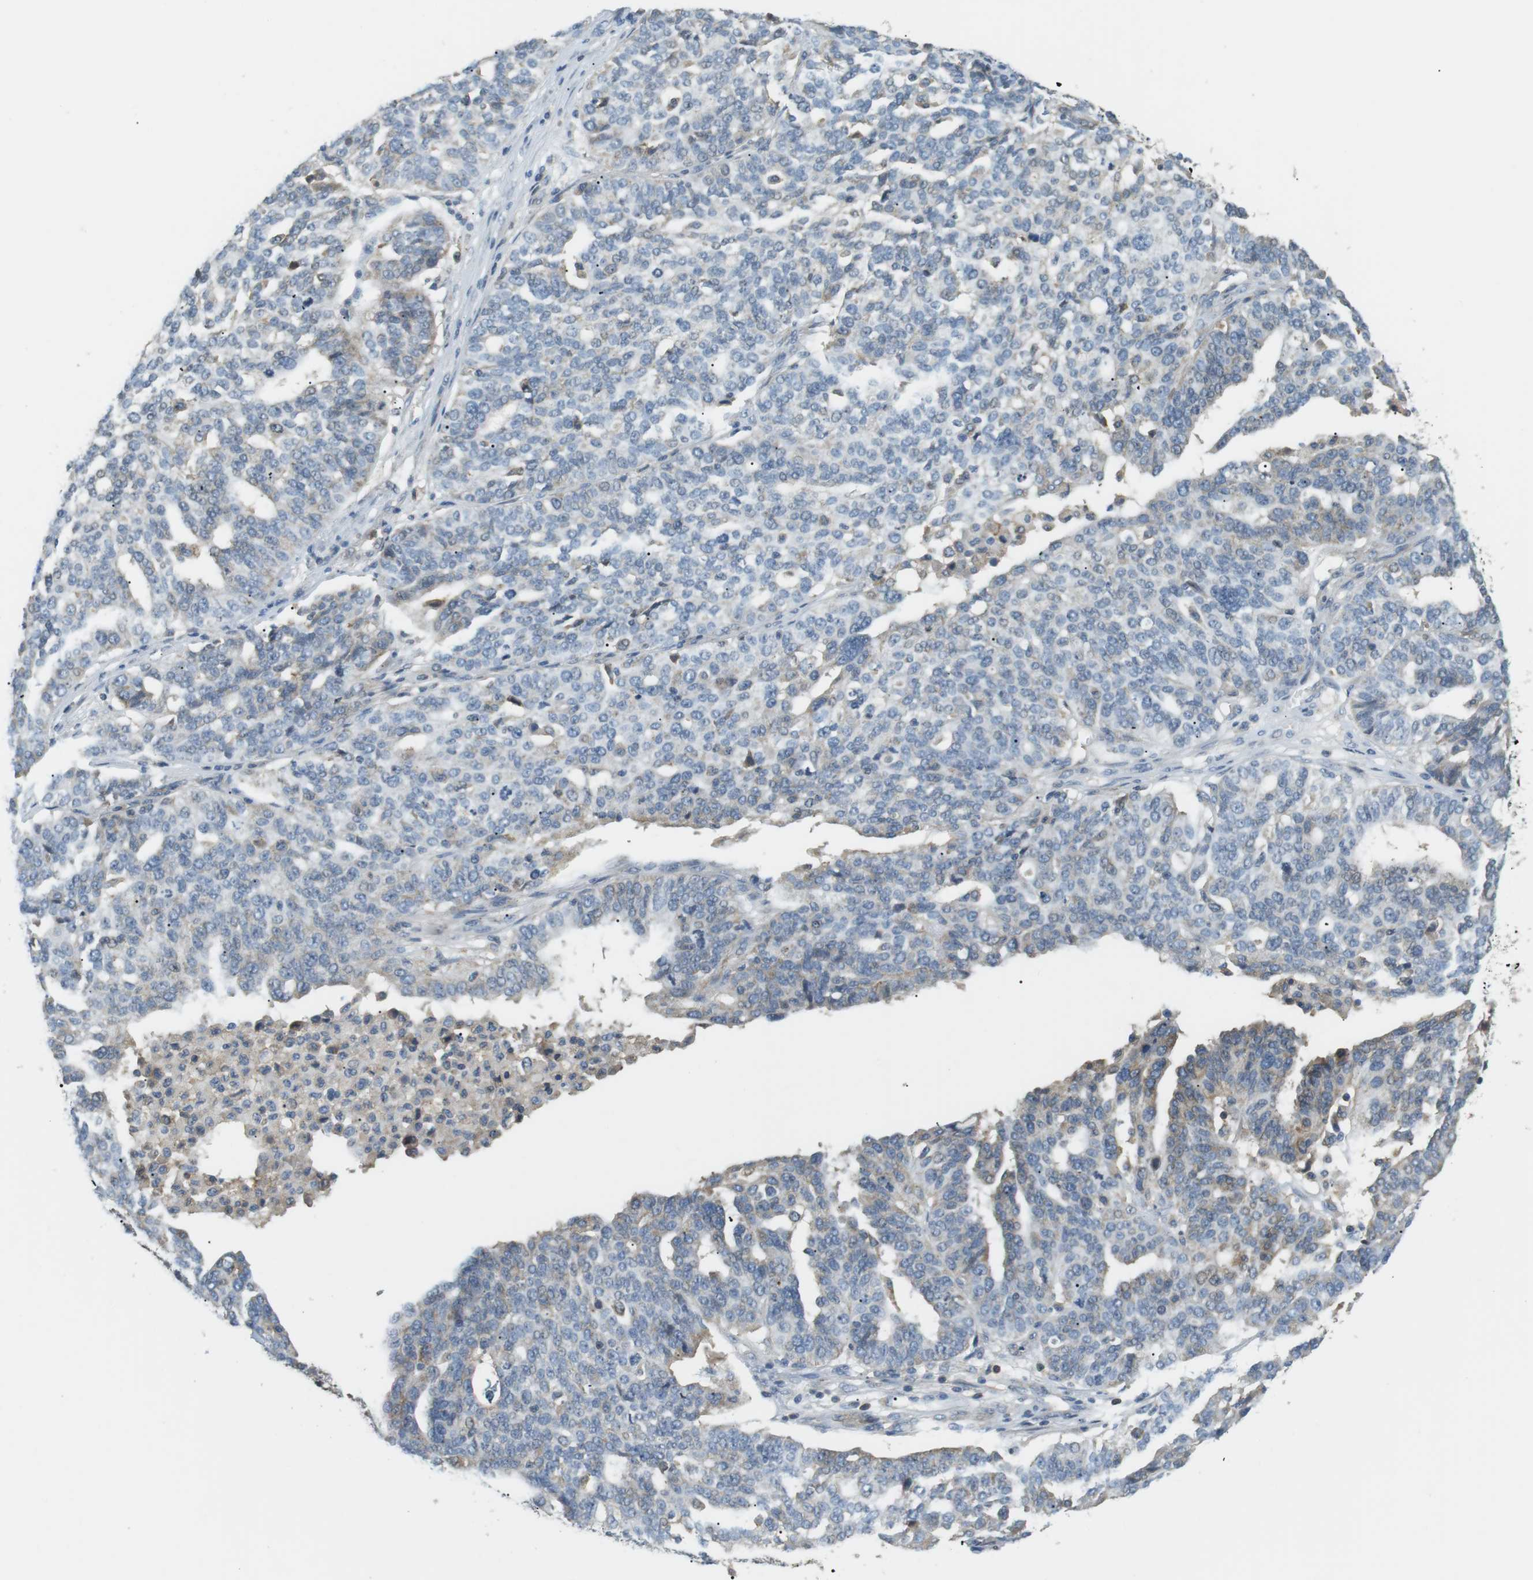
{"staining": {"intensity": "negative", "quantity": "none", "location": "none"}, "tissue": "ovarian cancer", "cell_type": "Tumor cells", "image_type": "cancer", "snomed": [{"axis": "morphology", "description": "Cystadenocarcinoma, serous, NOS"}, {"axis": "topography", "description": "Ovary"}], "caption": "Tumor cells are negative for brown protein staining in ovarian cancer (serous cystadenocarcinoma).", "gene": "P2RY1", "patient": {"sex": "female", "age": 59}}